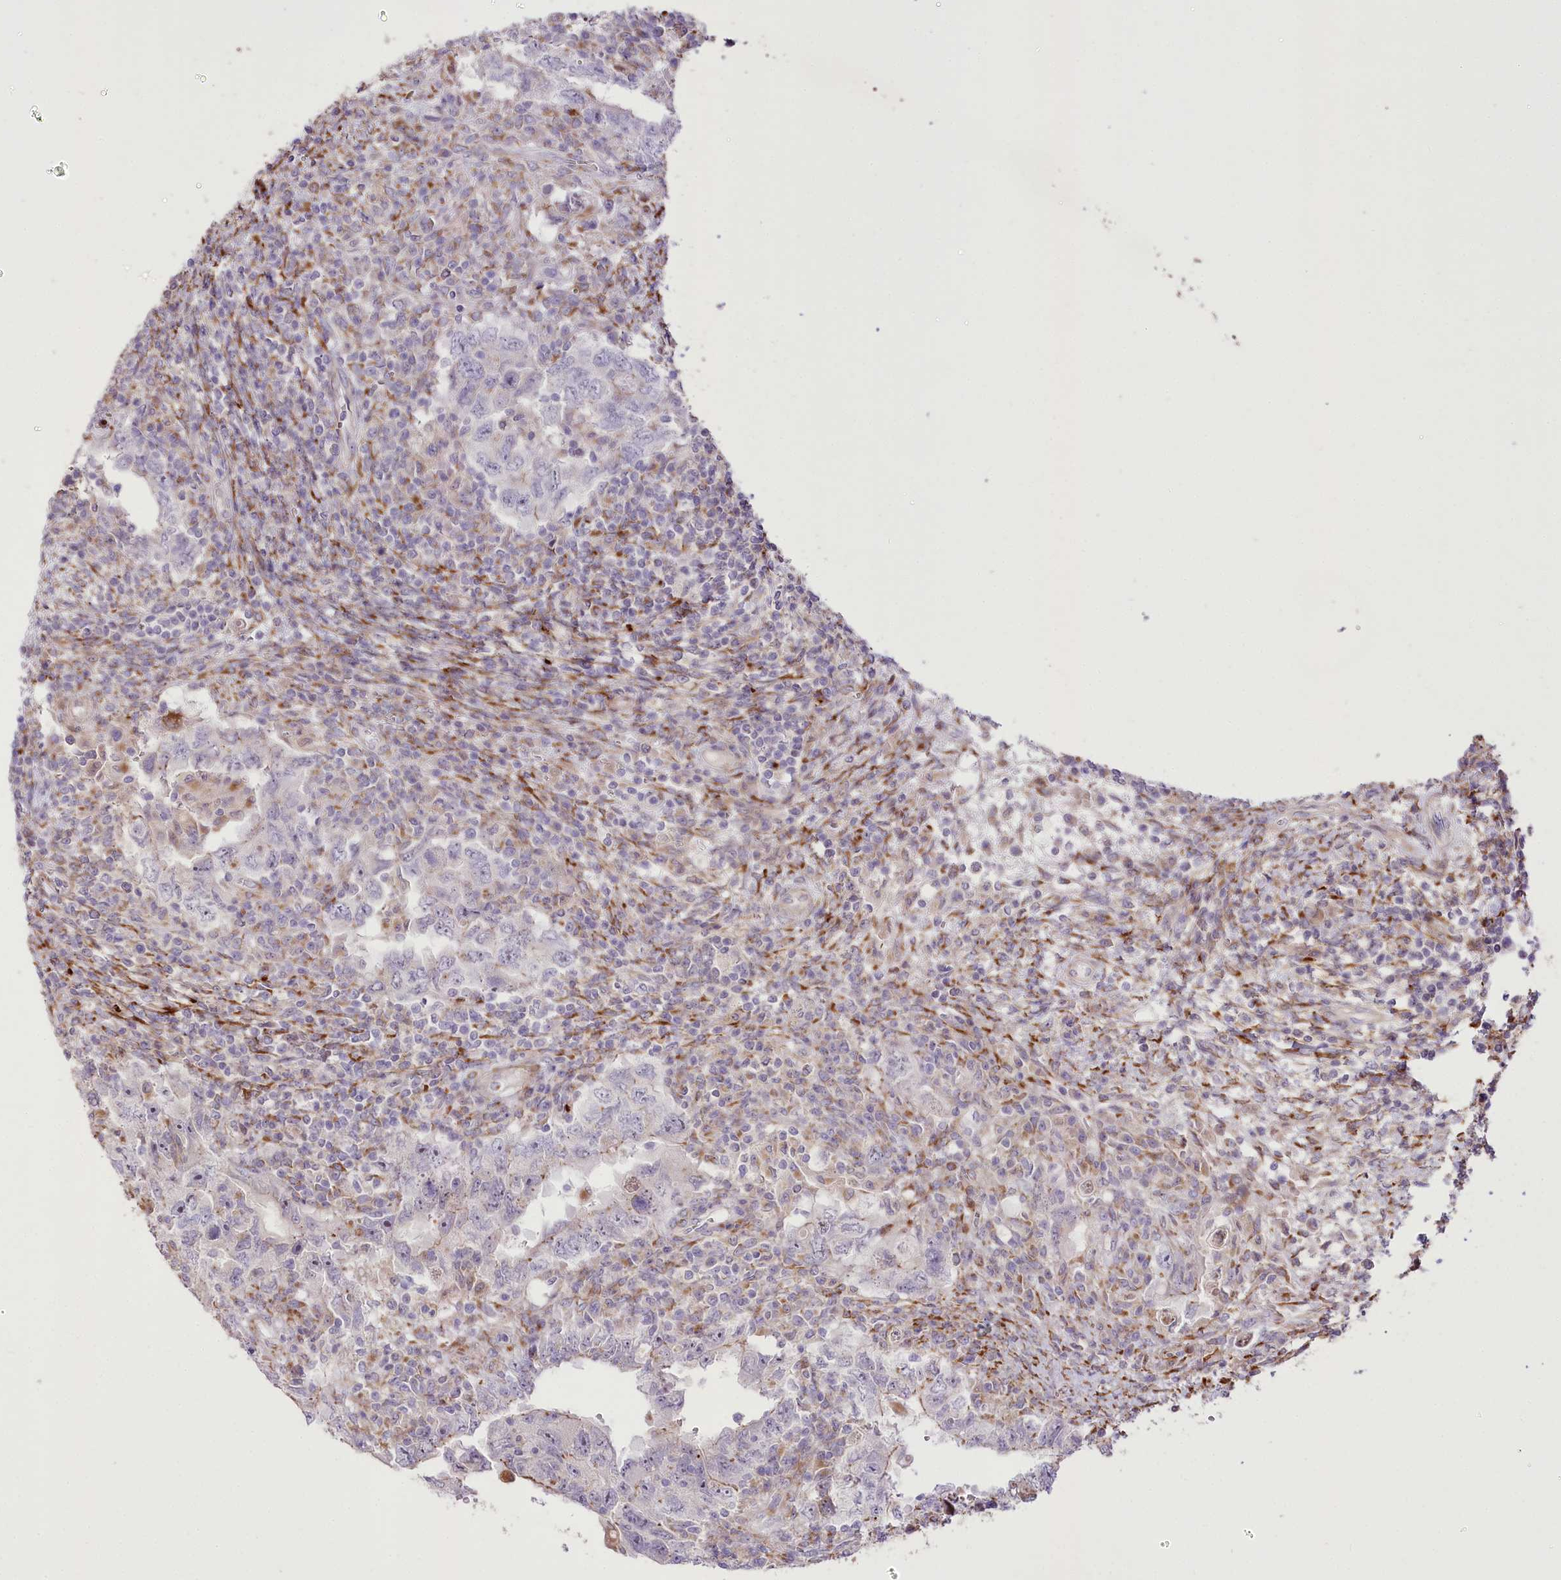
{"staining": {"intensity": "negative", "quantity": "none", "location": "none"}, "tissue": "testis cancer", "cell_type": "Tumor cells", "image_type": "cancer", "snomed": [{"axis": "morphology", "description": "Carcinoma, Embryonal, NOS"}, {"axis": "topography", "description": "Testis"}], "caption": "DAB immunohistochemical staining of embryonal carcinoma (testis) reveals no significant expression in tumor cells. (DAB (3,3'-diaminobenzidine) immunohistochemistry (IHC), high magnification).", "gene": "RNF24", "patient": {"sex": "male", "age": 26}}